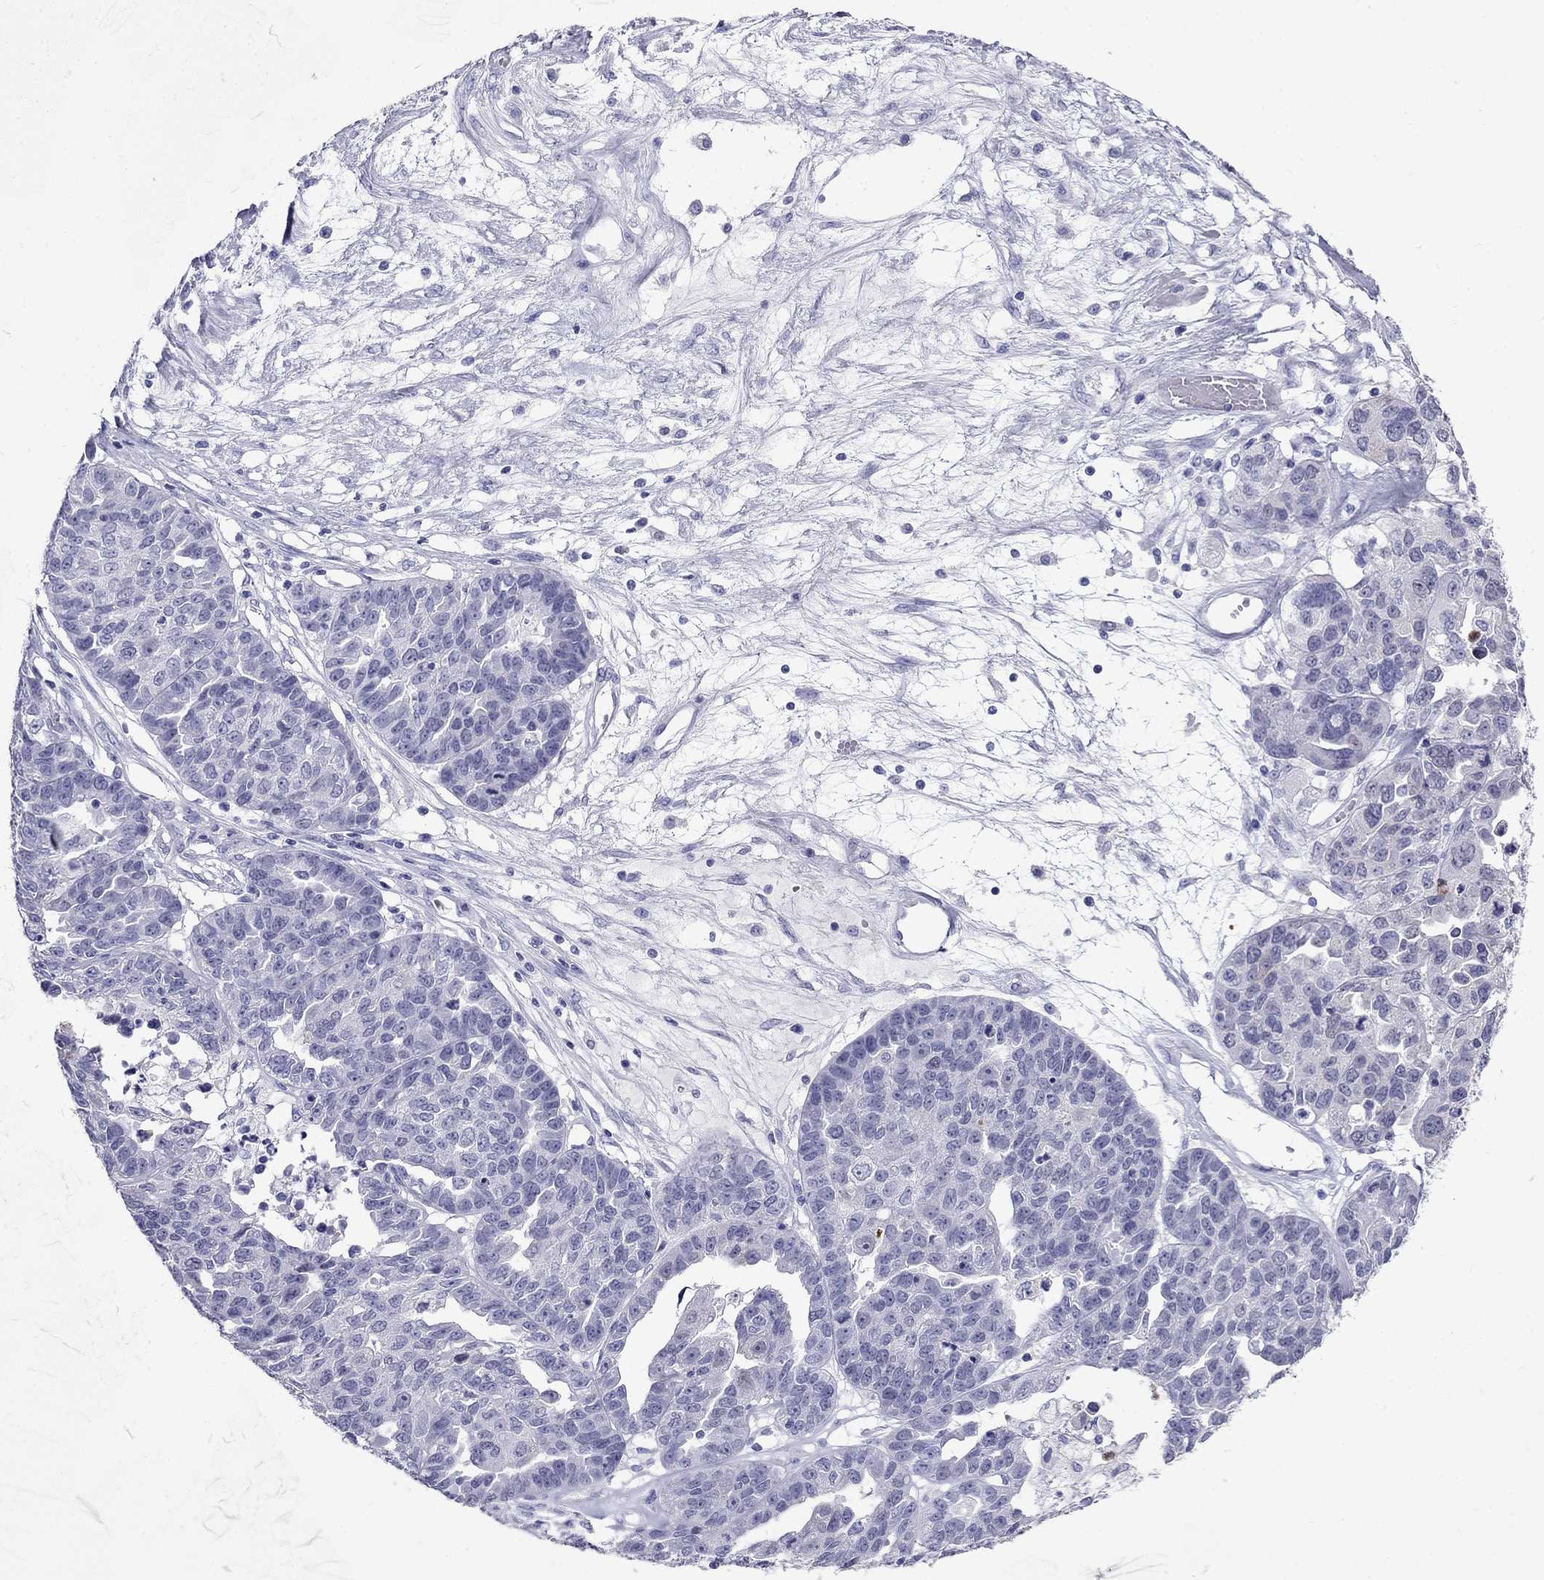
{"staining": {"intensity": "negative", "quantity": "none", "location": "none"}, "tissue": "ovarian cancer", "cell_type": "Tumor cells", "image_type": "cancer", "snomed": [{"axis": "morphology", "description": "Cystadenocarcinoma, serous, NOS"}, {"axis": "topography", "description": "Ovary"}], "caption": "Immunohistochemistry photomicrograph of ovarian serous cystadenocarcinoma stained for a protein (brown), which reveals no positivity in tumor cells.", "gene": "PPP1R36", "patient": {"sex": "female", "age": 87}}